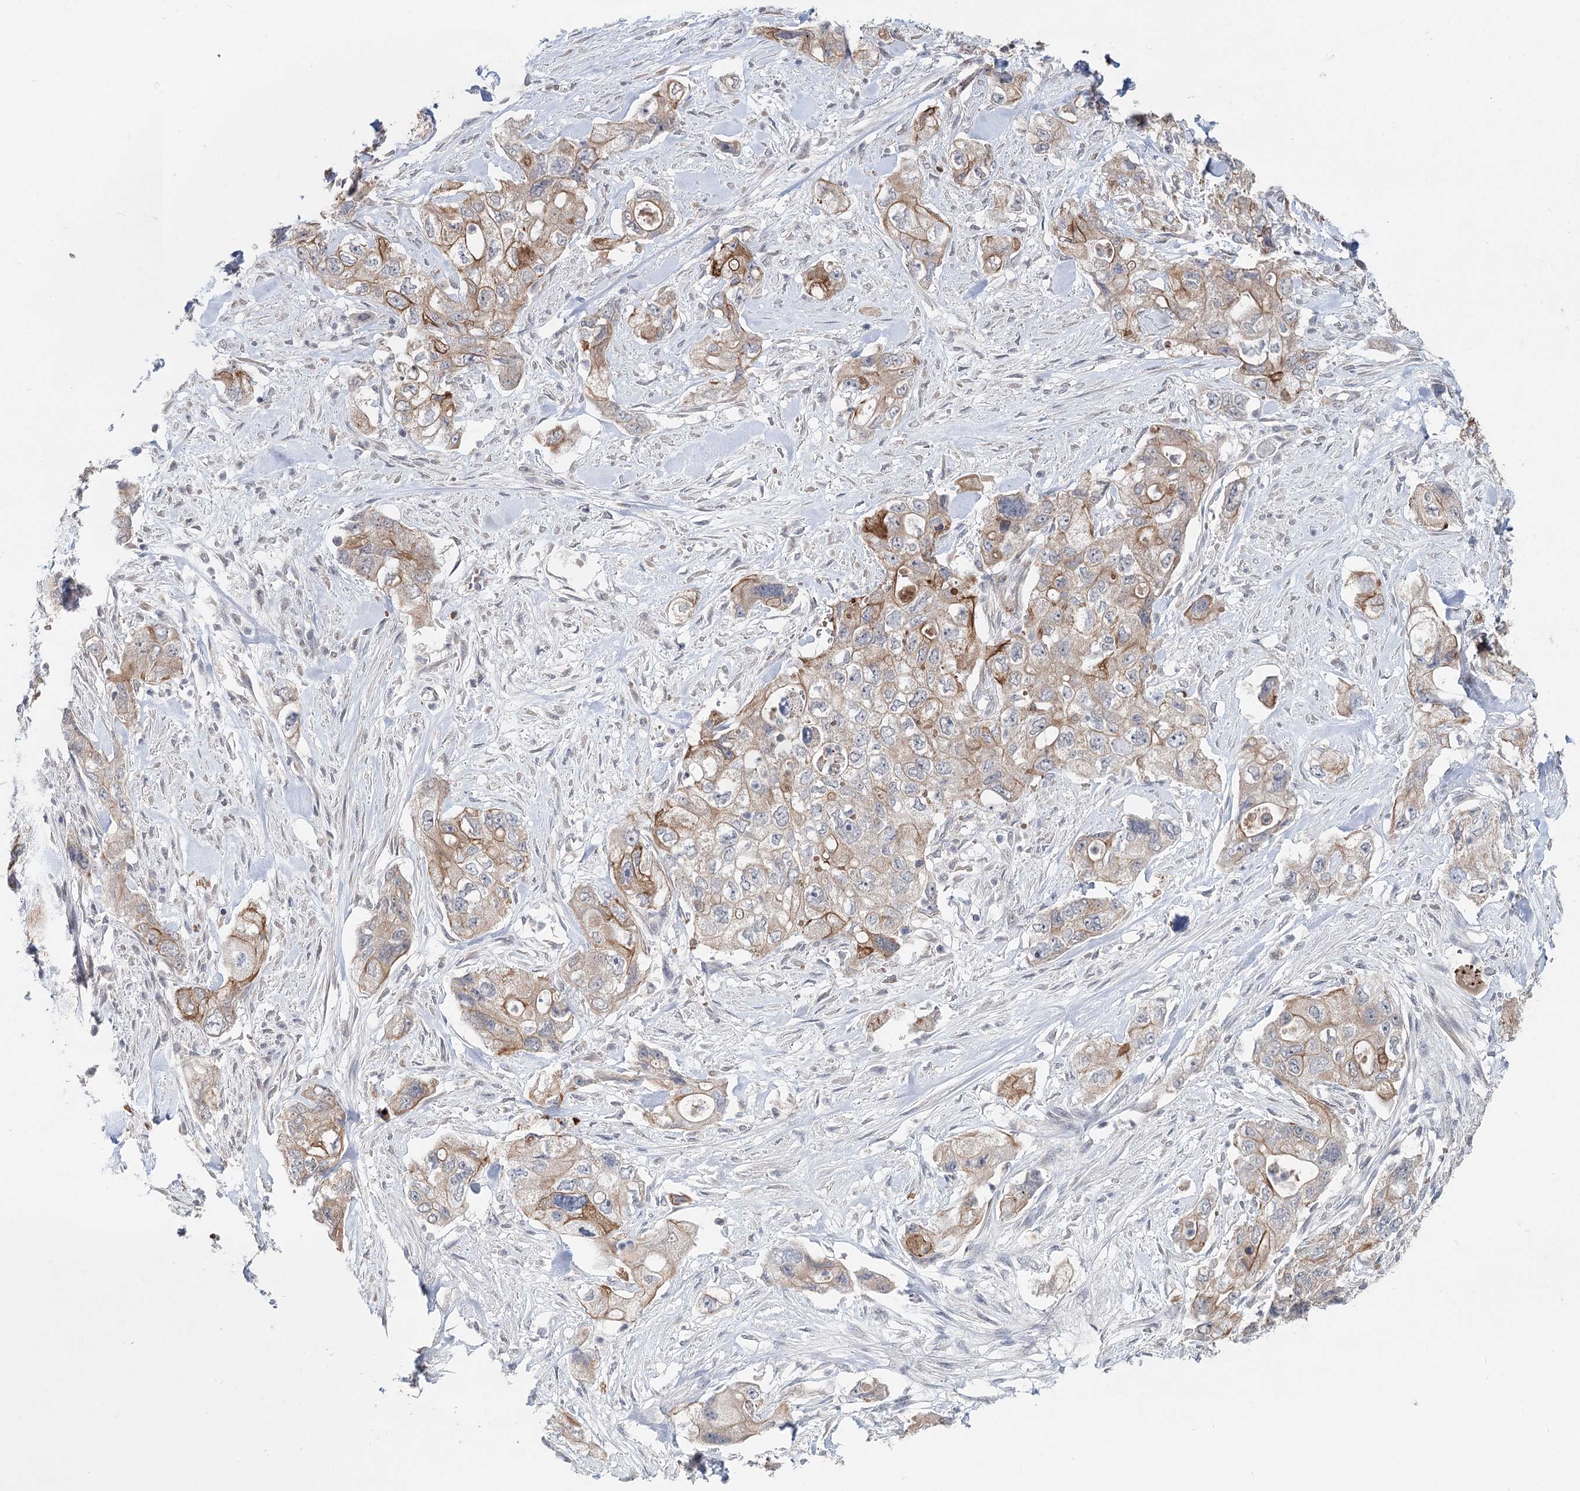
{"staining": {"intensity": "weak", "quantity": ">75%", "location": "cytoplasmic/membranous"}, "tissue": "pancreatic cancer", "cell_type": "Tumor cells", "image_type": "cancer", "snomed": [{"axis": "morphology", "description": "Adenocarcinoma, NOS"}, {"axis": "topography", "description": "Pancreas"}], "caption": "Brown immunohistochemical staining in human pancreatic adenocarcinoma reveals weak cytoplasmic/membranous staining in about >75% of tumor cells. (IHC, brightfield microscopy, high magnification).", "gene": "FBXO7", "patient": {"sex": "female", "age": 73}}